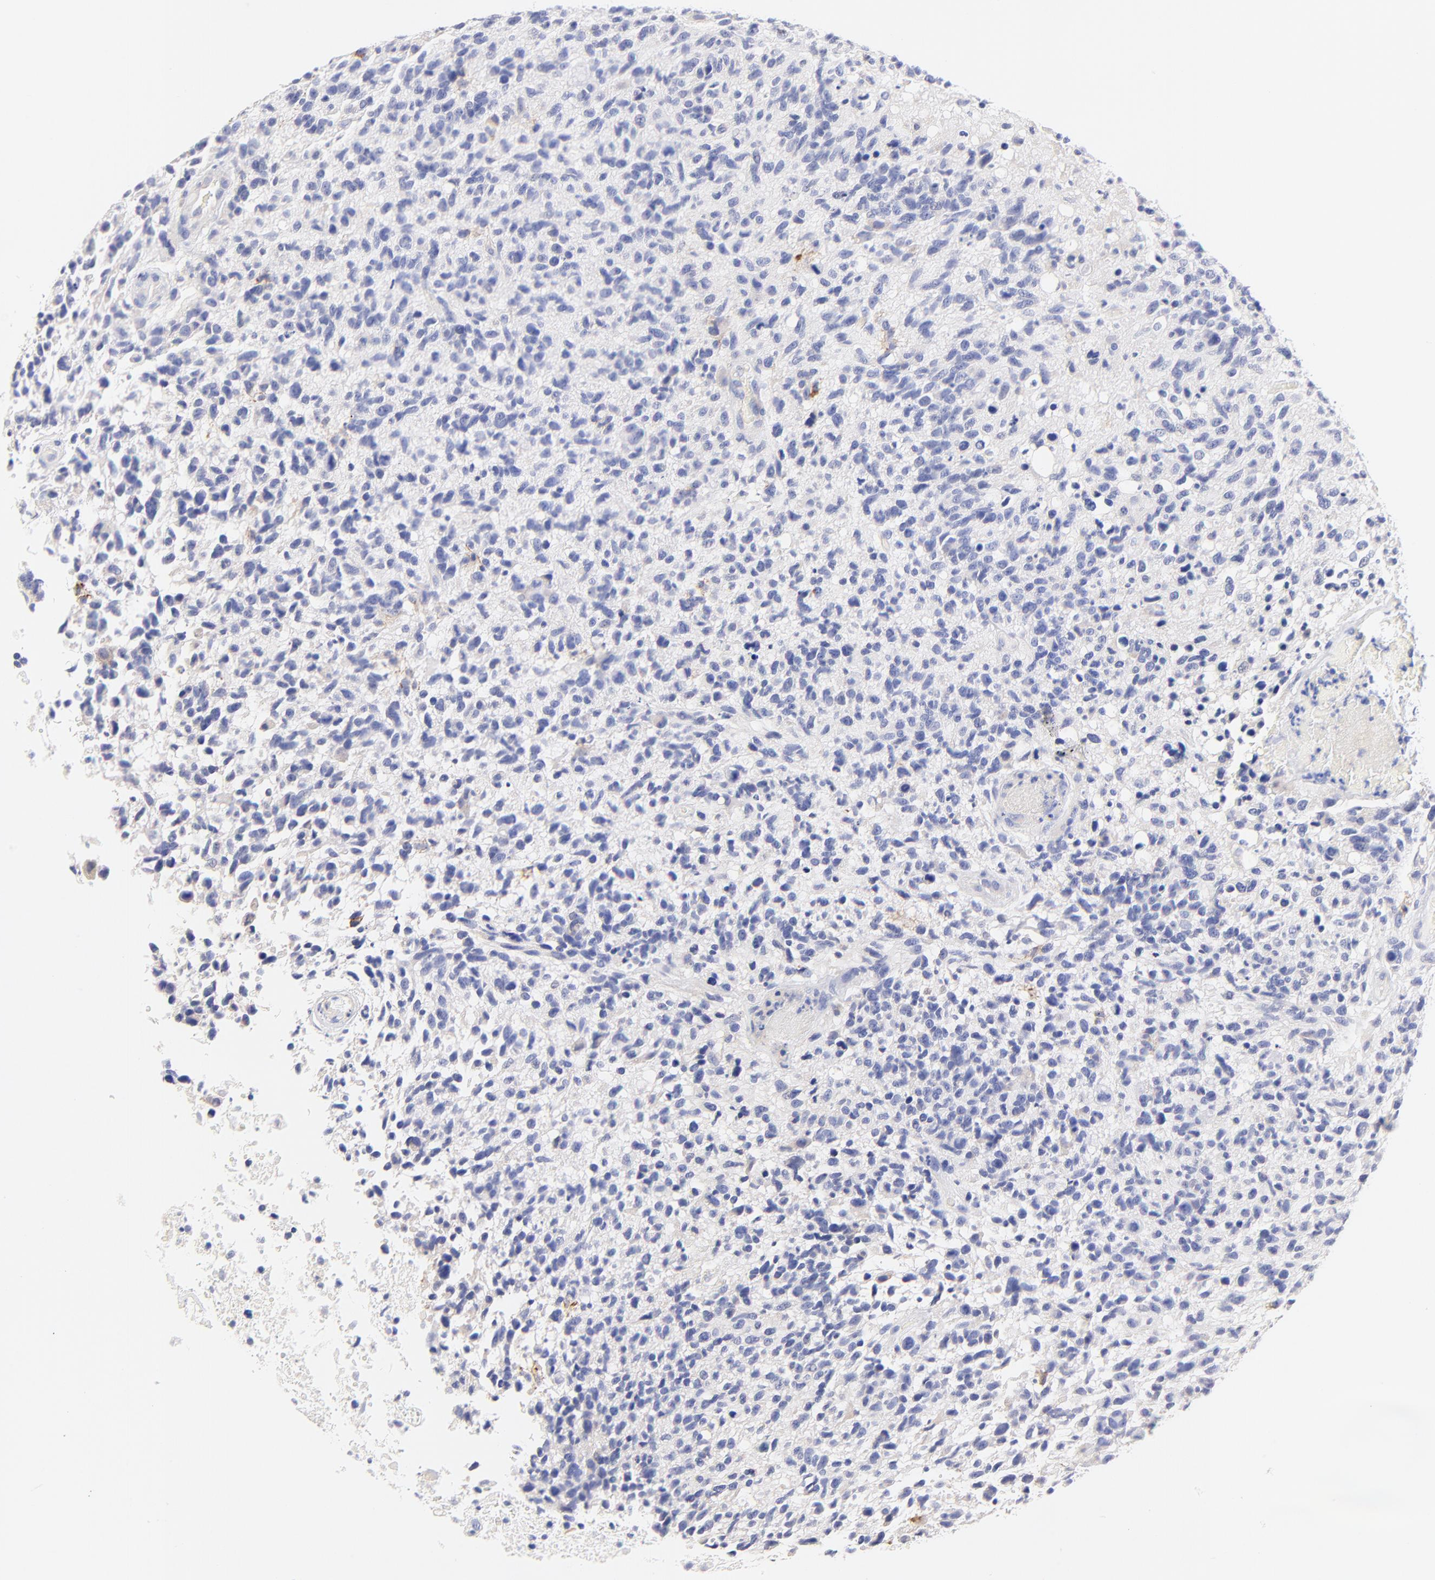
{"staining": {"intensity": "negative", "quantity": "none", "location": "none"}, "tissue": "glioma", "cell_type": "Tumor cells", "image_type": "cancer", "snomed": [{"axis": "morphology", "description": "Glioma, malignant, High grade"}, {"axis": "topography", "description": "Brain"}], "caption": "There is no significant staining in tumor cells of glioma. (DAB (3,3'-diaminobenzidine) IHC with hematoxylin counter stain).", "gene": "EBP", "patient": {"sex": "male", "age": 72}}